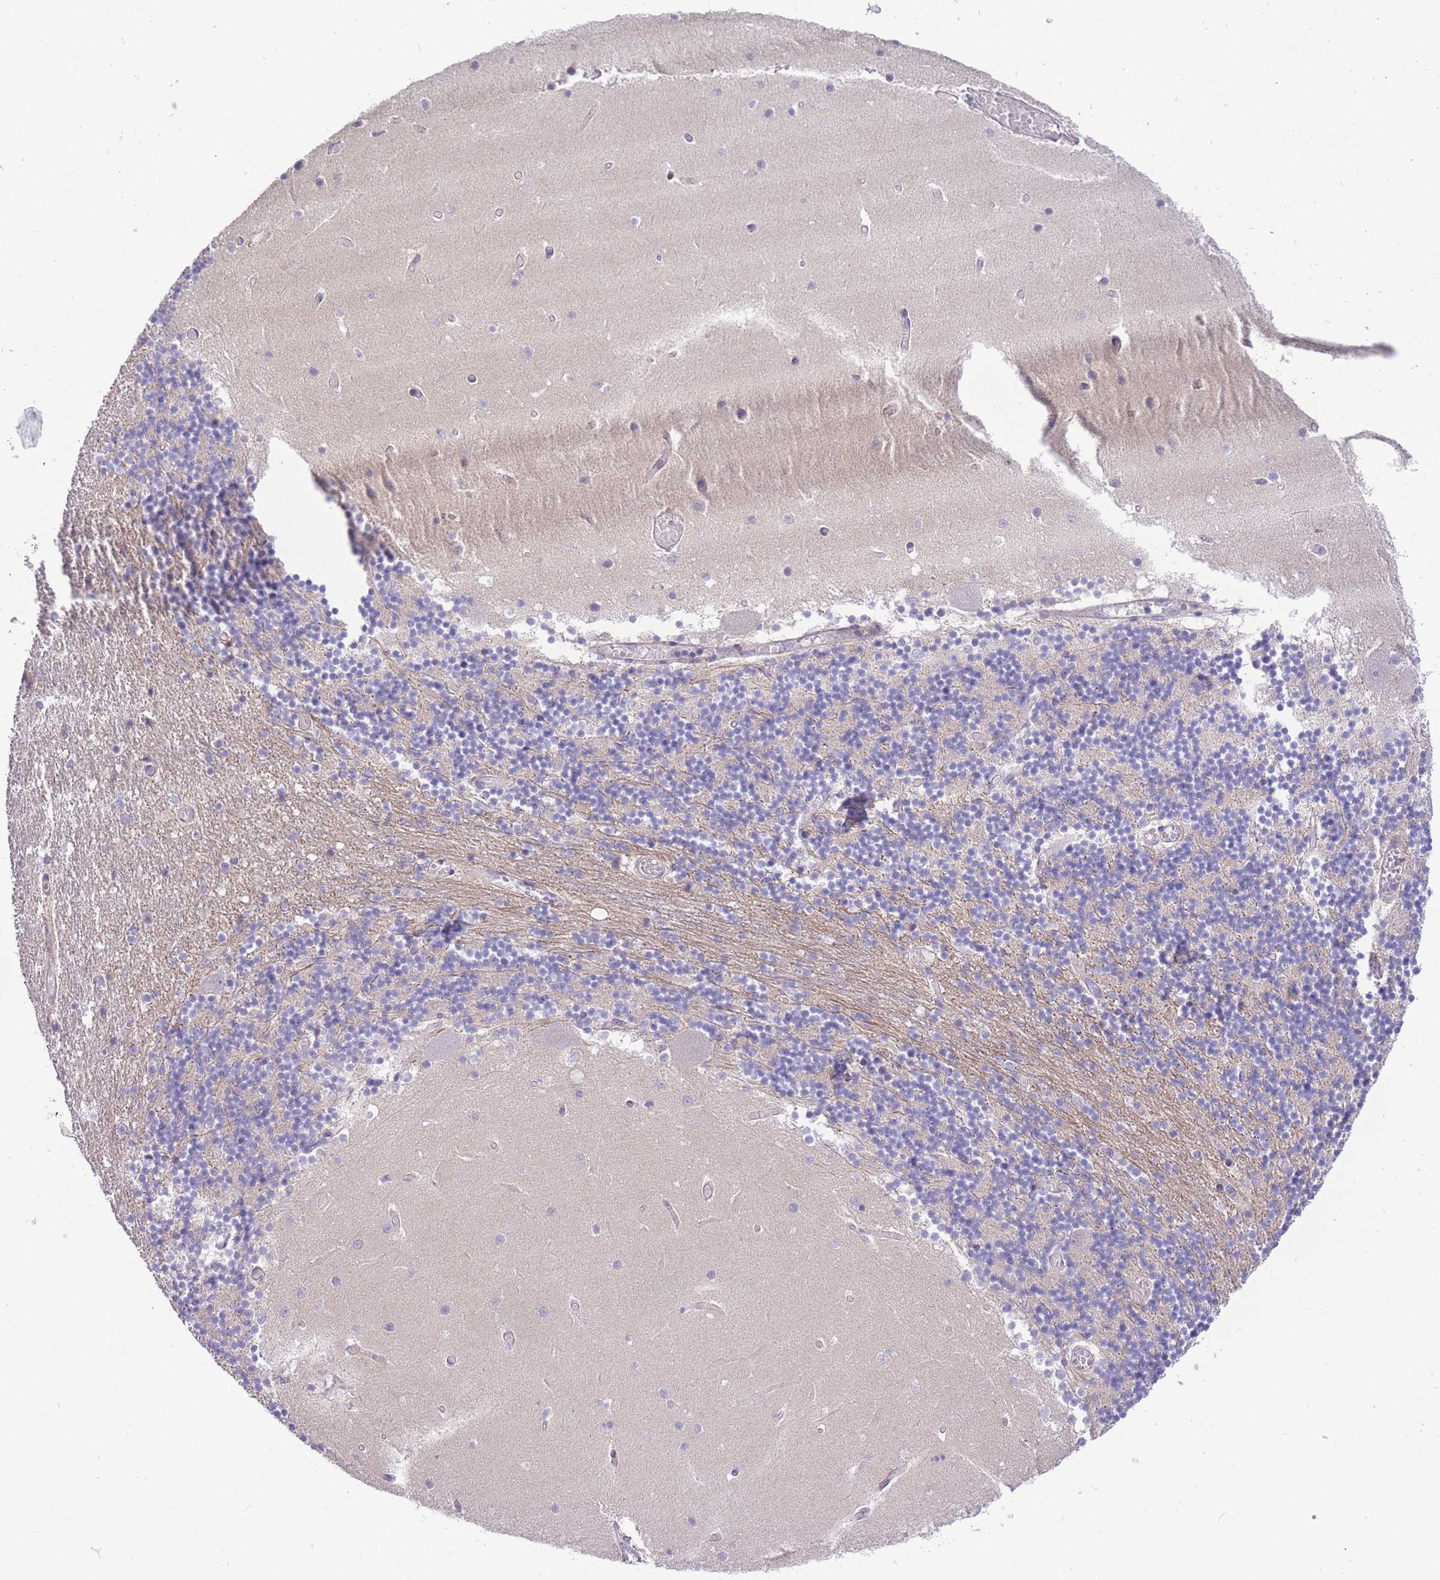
{"staining": {"intensity": "negative", "quantity": "none", "location": "none"}, "tissue": "cerebellum", "cell_type": "Cells in granular layer", "image_type": "normal", "snomed": [{"axis": "morphology", "description": "Normal tissue, NOS"}, {"axis": "topography", "description": "Cerebellum"}], "caption": "A histopathology image of human cerebellum is negative for staining in cells in granular layer. (DAB immunohistochemistry (IHC) with hematoxylin counter stain).", "gene": "PRR23A", "patient": {"sex": "female", "age": 28}}